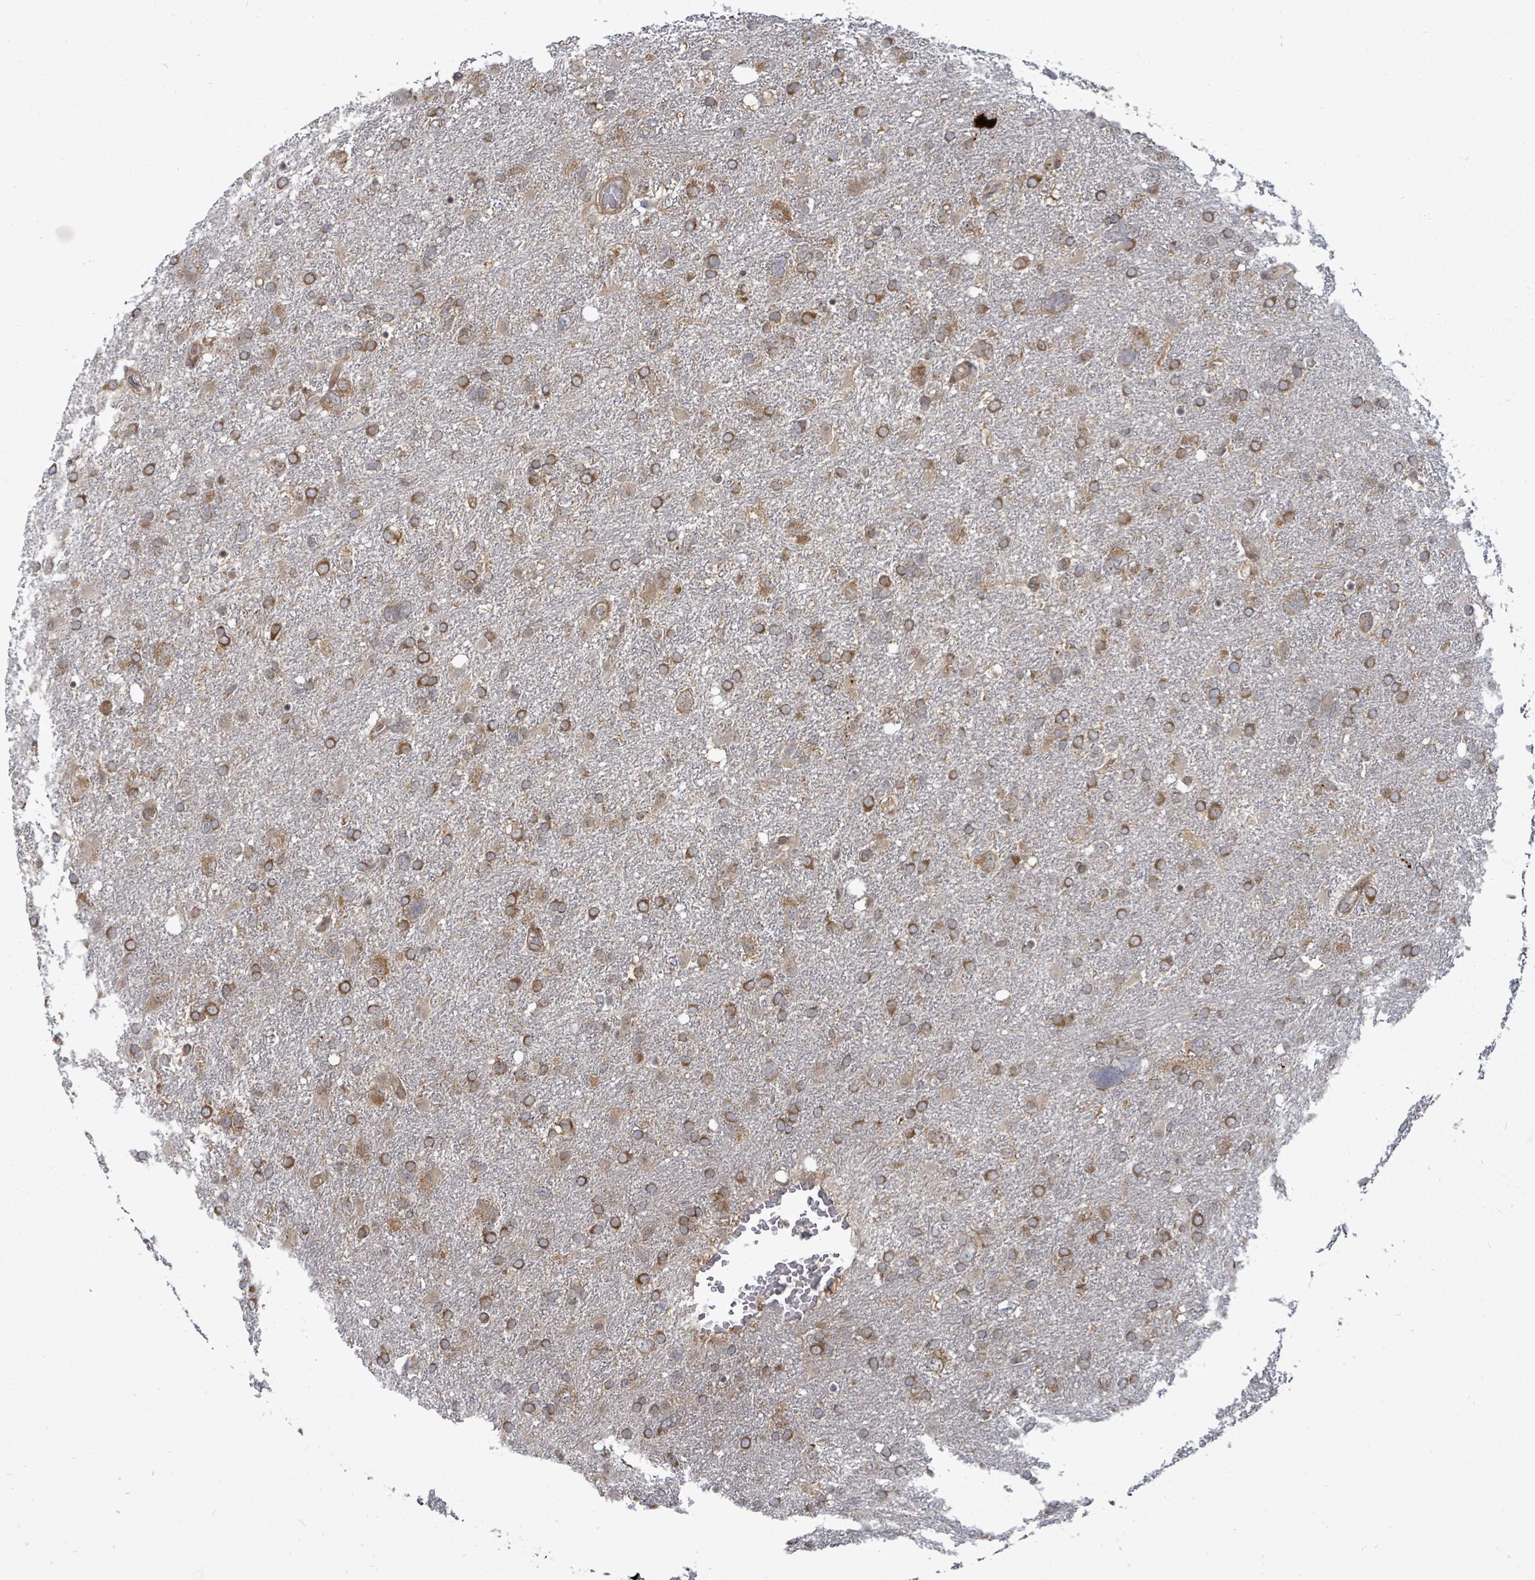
{"staining": {"intensity": "moderate", "quantity": ">75%", "location": "cytoplasmic/membranous"}, "tissue": "glioma", "cell_type": "Tumor cells", "image_type": "cancer", "snomed": [{"axis": "morphology", "description": "Glioma, malignant, High grade"}, {"axis": "topography", "description": "Brain"}], "caption": "Malignant glioma (high-grade) stained with DAB (3,3'-diaminobenzidine) IHC exhibits medium levels of moderate cytoplasmic/membranous positivity in about >75% of tumor cells.", "gene": "EIF3C", "patient": {"sex": "male", "age": 61}}